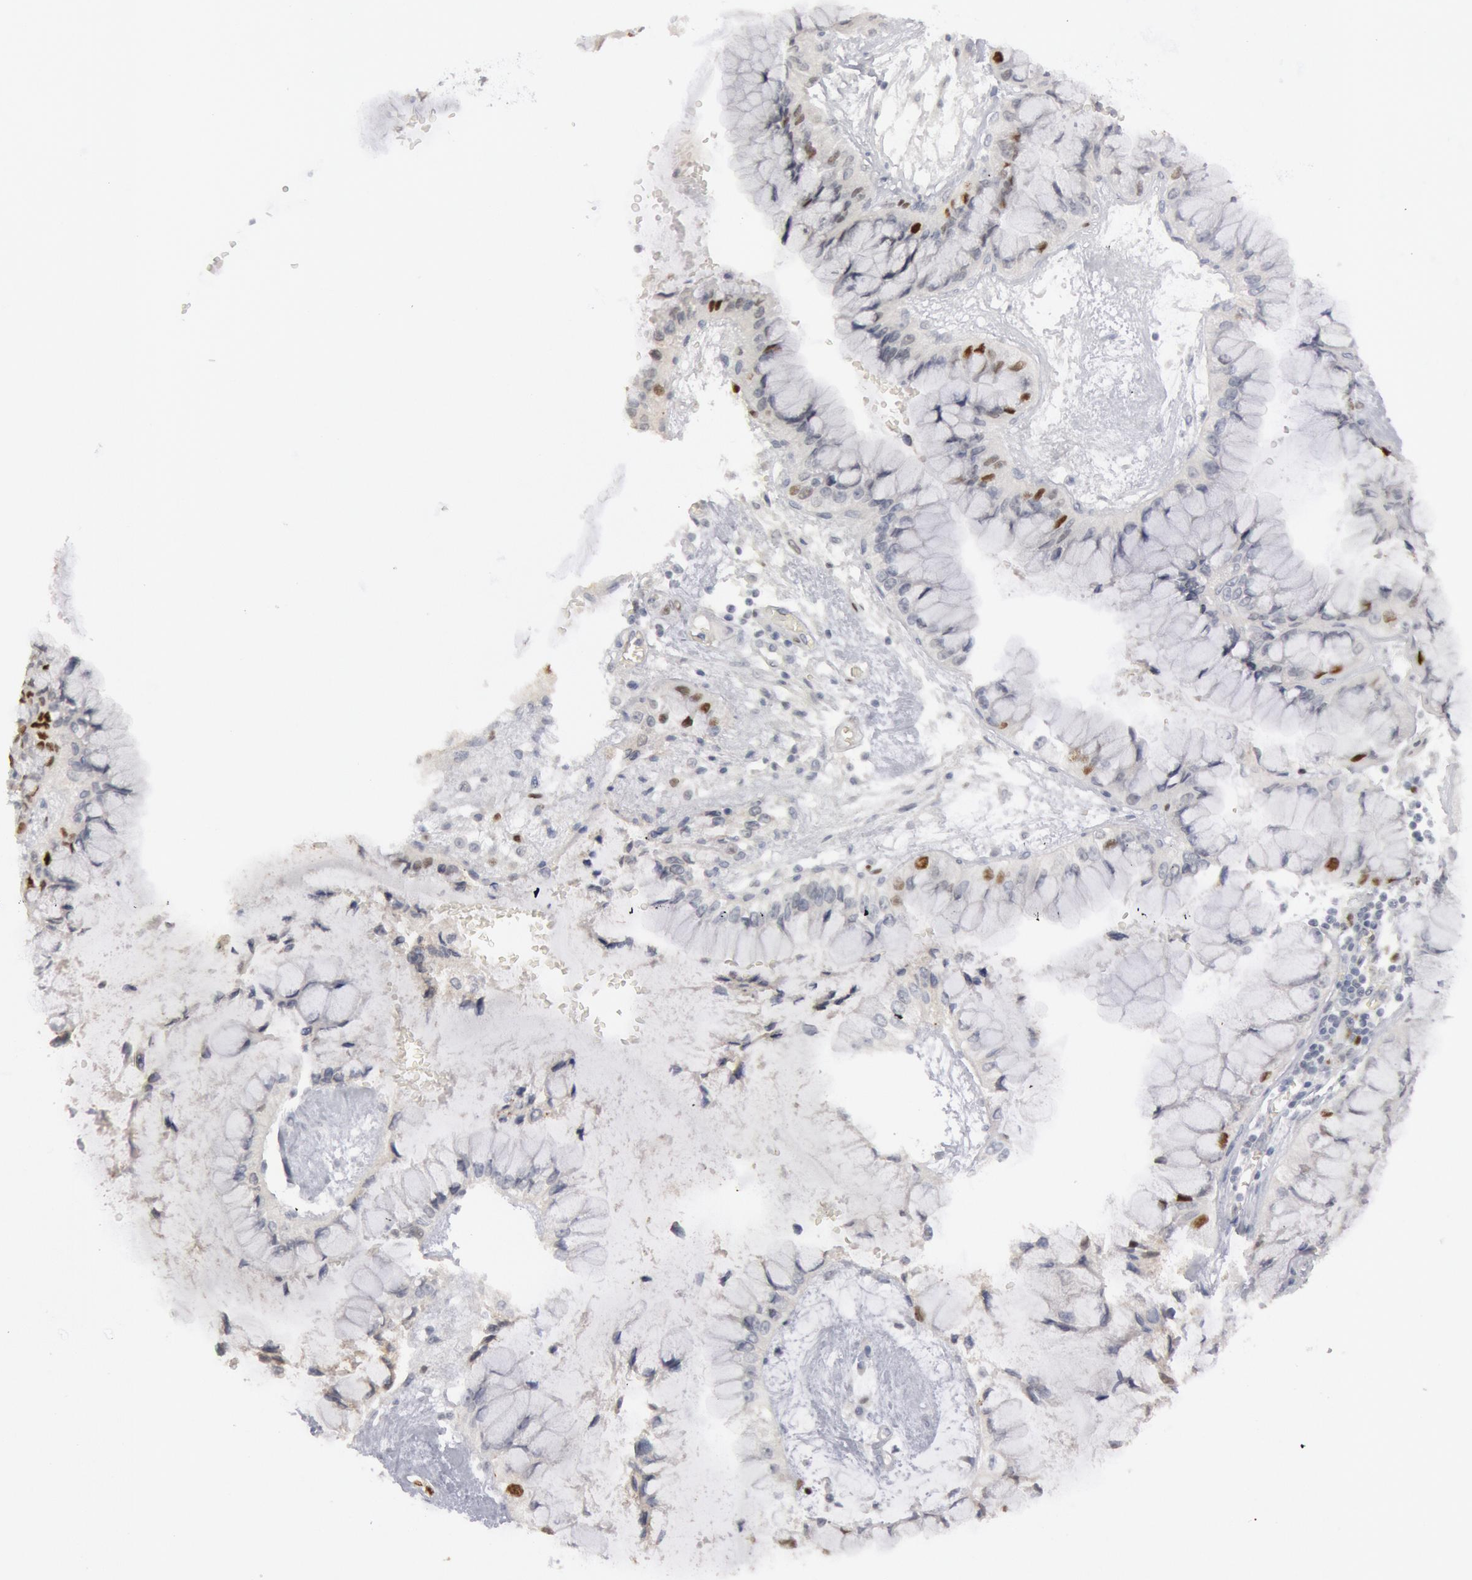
{"staining": {"intensity": "strong", "quantity": "<25%", "location": "nuclear"}, "tissue": "liver cancer", "cell_type": "Tumor cells", "image_type": "cancer", "snomed": [{"axis": "morphology", "description": "Cholangiocarcinoma"}, {"axis": "topography", "description": "Liver"}], "caption": "The immunohistochemical stain highlights strong nuclear staining in tumor cells of liver cholangiocarcinoma tissue.", "gene": "WDHD1", "patient": {"sex": "female", "age": 79}}